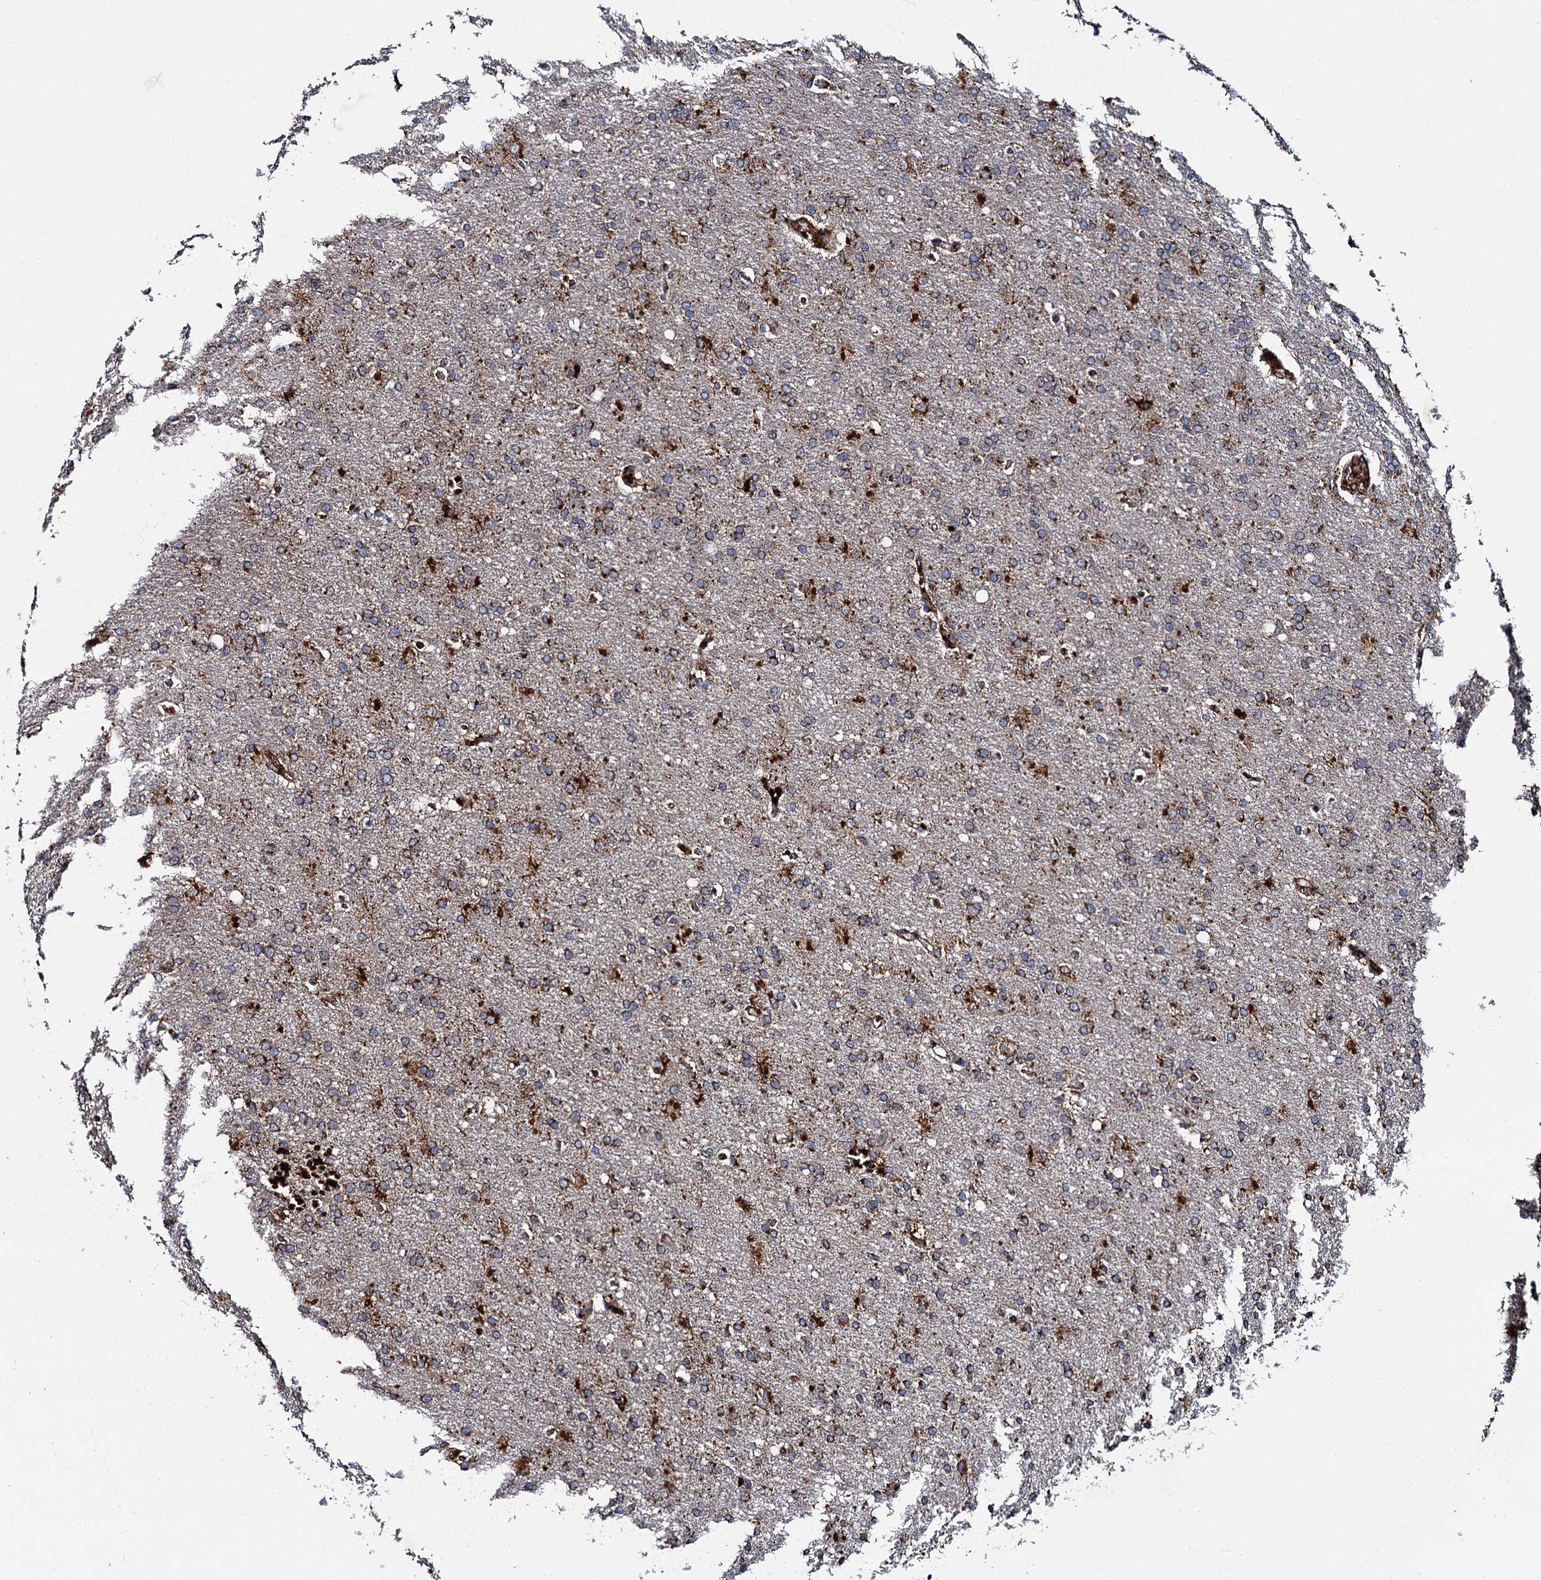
{"staining": {"intensity": "strong", "quantity": ">75%", "location": "cytoplasmic/membranous"}, "tissue": "glioma", "cell_type": "Tumor cells", "image_type": "cancer", "snomed": [{"axis": "morphology", "description": "Glioma, malignant, High grade"}, {"axis": "topography", "description": "Brain"}], "caption": "The image displays a brown stain indicating the presence of a protein in the cytoplasmic/membranous of tumor cells in glioma.", "gene": "GBA1", "patient": {"sex": "male", "age": 72}}